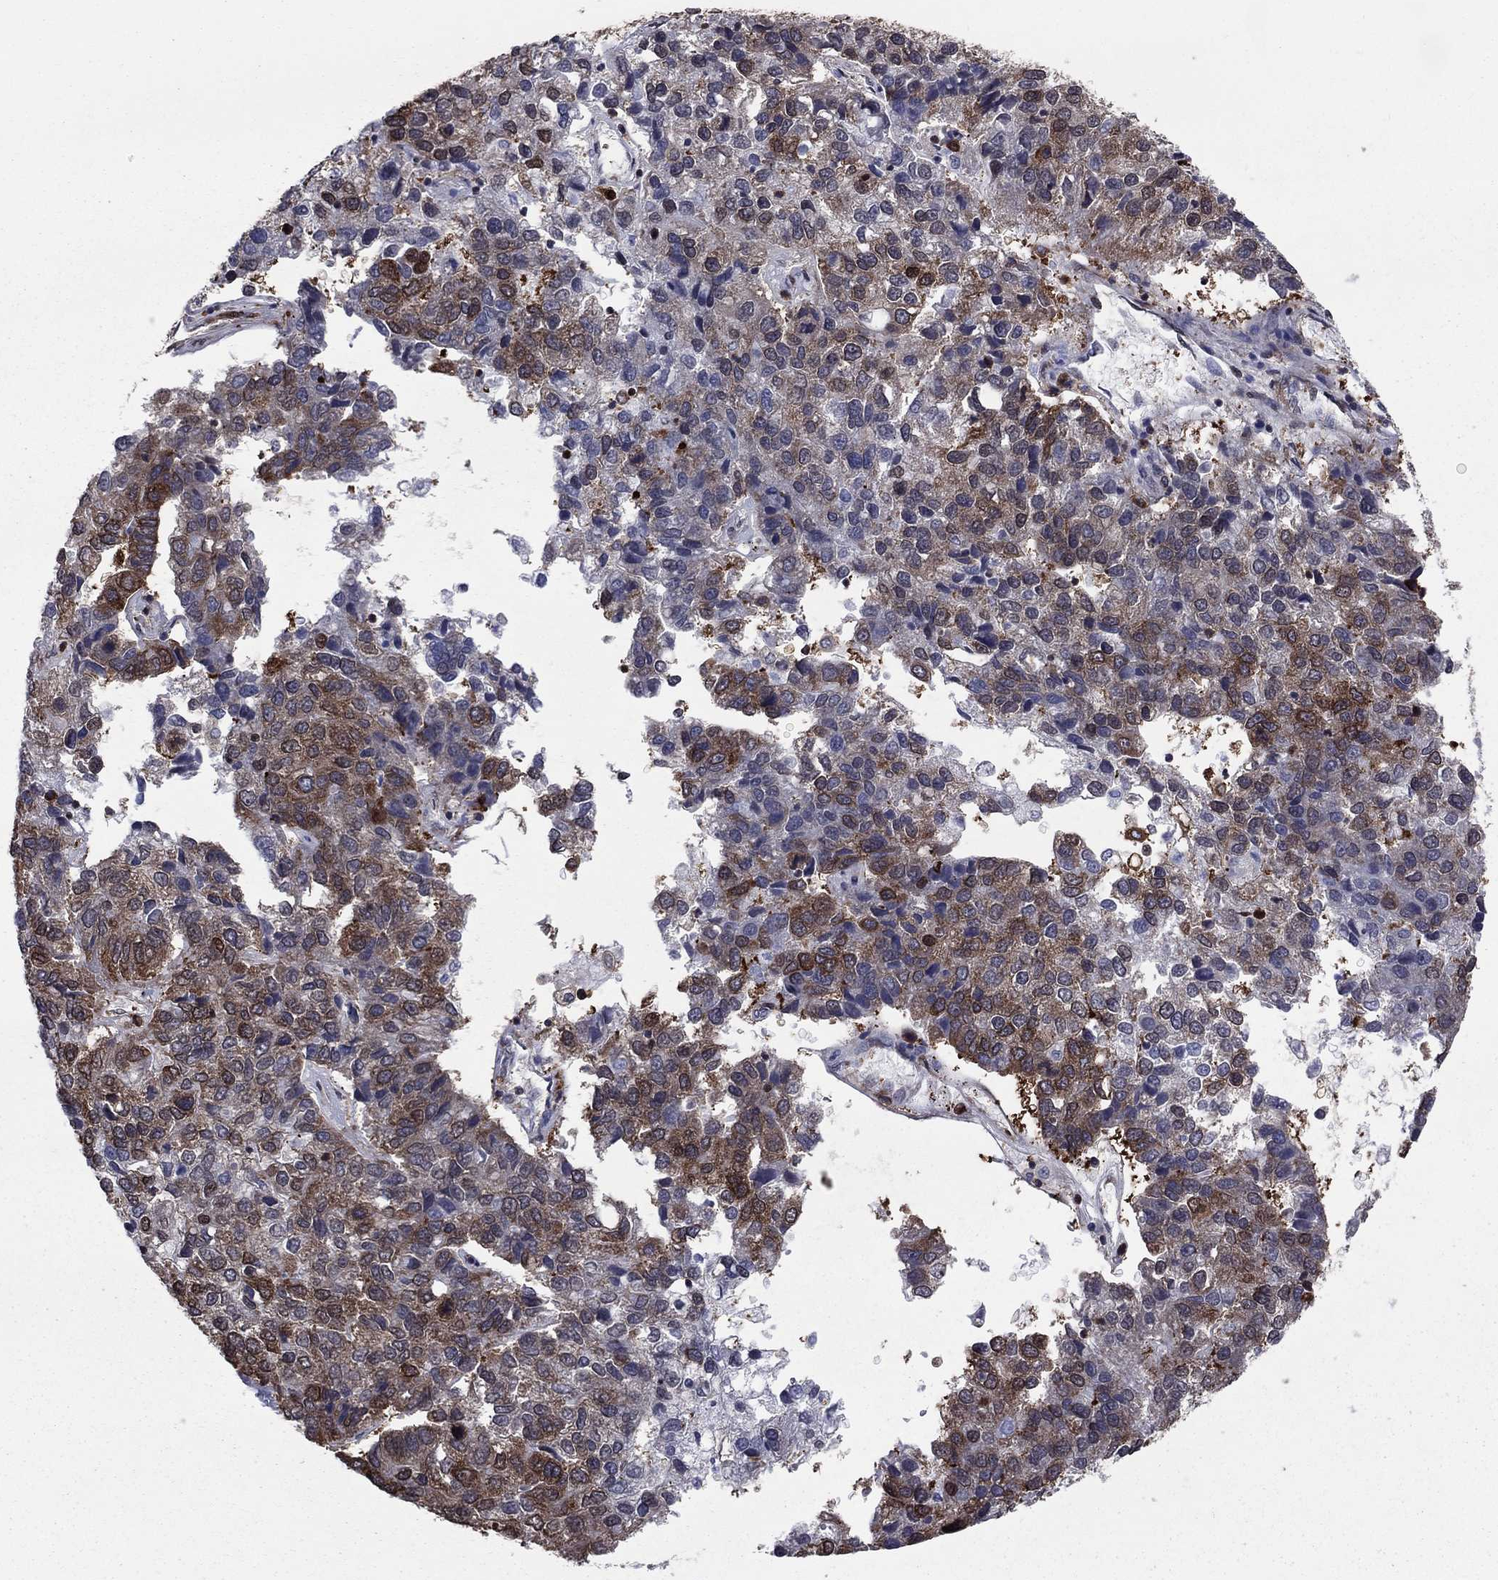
{"staining": {"intensity": "strong", "quantity": "25%-75%", "location": "cytoplasmic/membranous"}, "tissue": "pancreatic cancer", "cell_type": "Tumor cells", "image_type": "cancer", "snomed": [{"axis": "morphology", "description": "Adenocarcinoma, NOS"}, {"axis": "topography", "description": "Pancreas"}], "caption": "Immunohistochemistry (IHC) image of human pancreatic adenocarcinoma stained for a protein (brown), which demonstrates high levels of strong cytoplasmic/membranous staining in approximately 25%-75% of tumor cells.", "gene": "YBX1", "patient": {"sex": "female", "age": 61}}